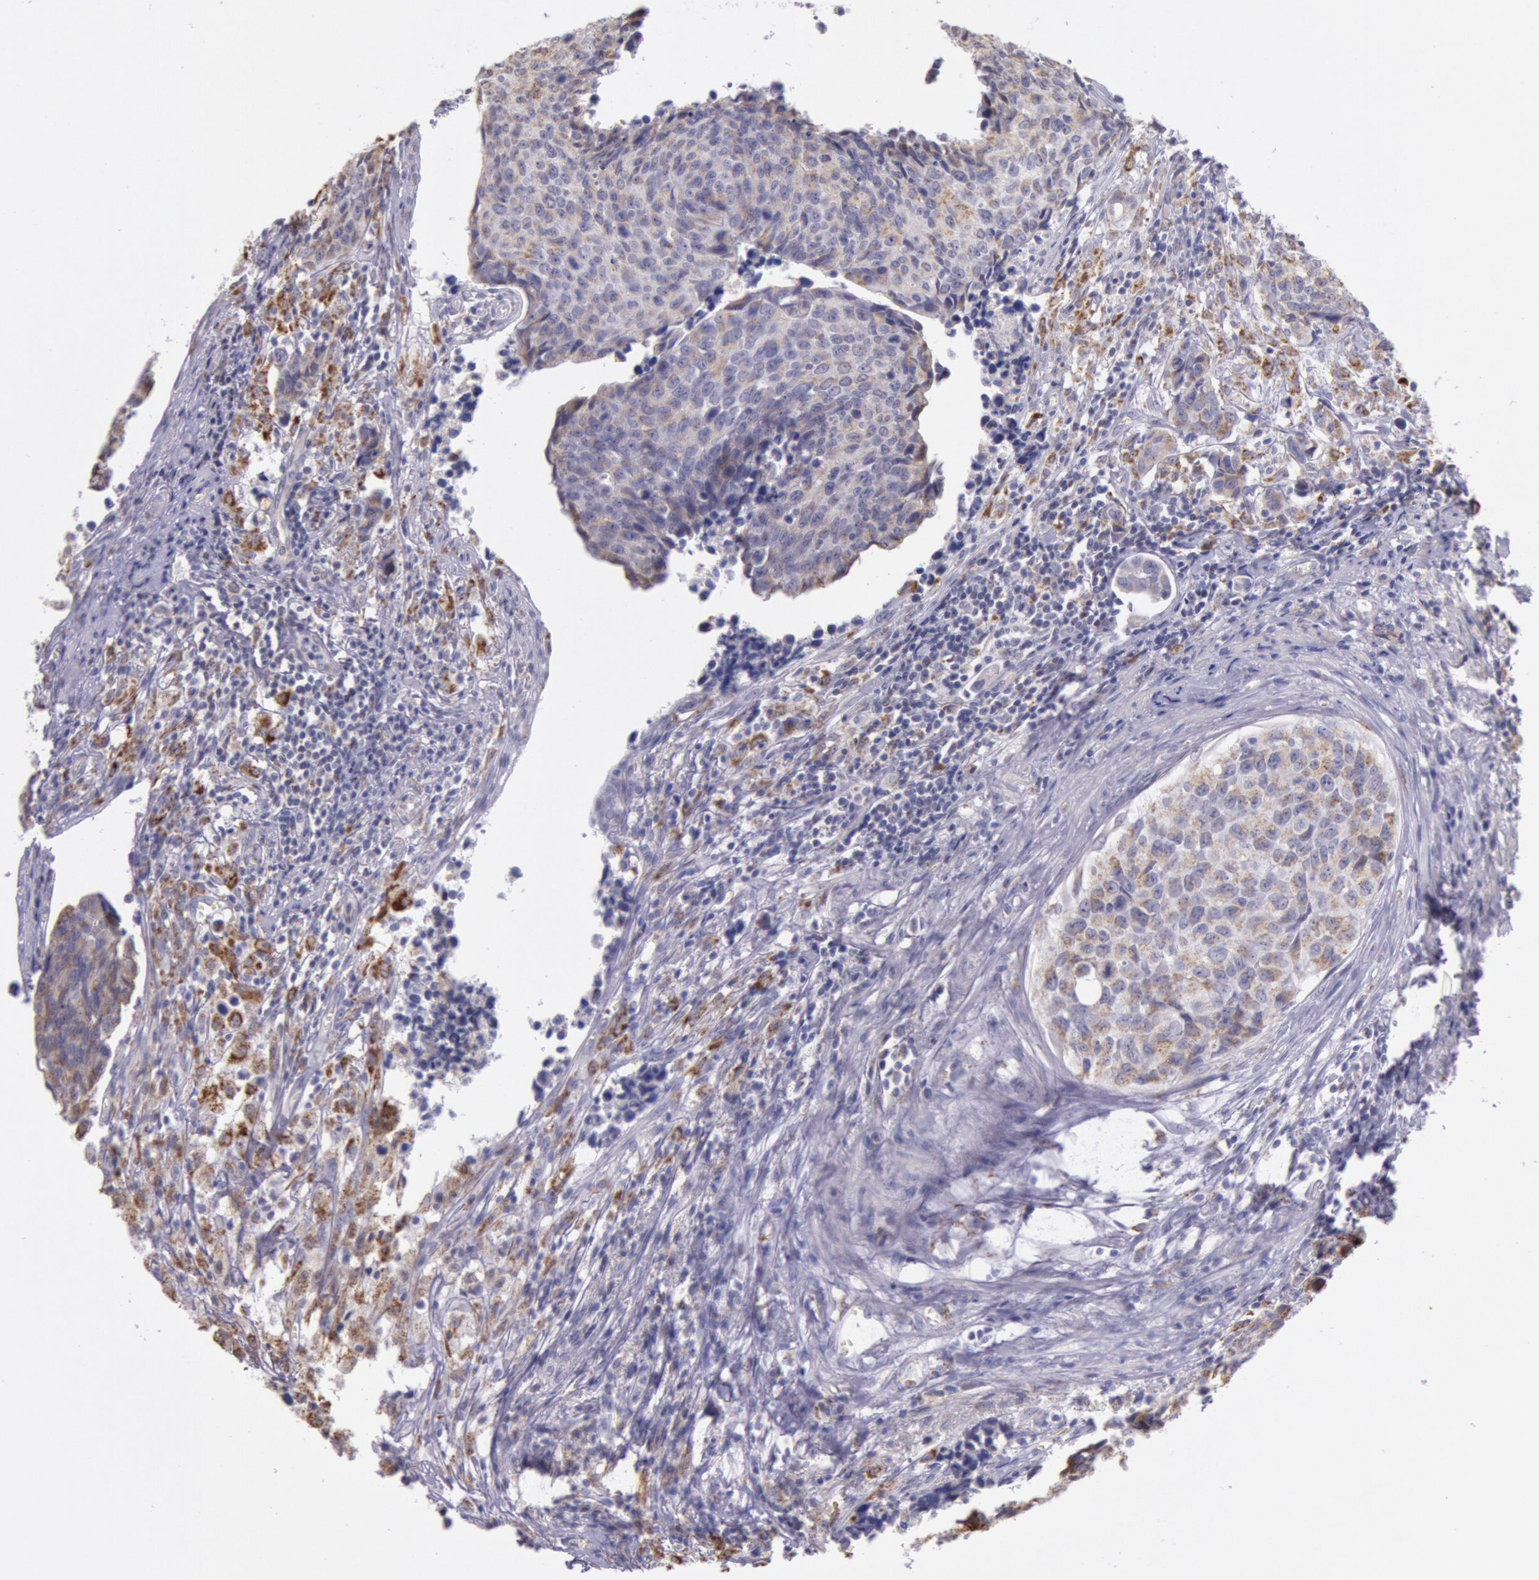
{"staining": {"intensity": "weak", "quantity": "25%-75%", "location": "cytoplasmic/membranous"}, "tissue": "urothelial cancer", "cell_type": "Tumor cells", "image_type": "cancer", "snomed": [{"axis": "morphology", "description": "Urothelial carcinoma, High grade"}, {"axis": "topography", "description": "Urinary bladder"}], "caption": "This is an image of immunohistochemistry staining of high-grade urothelial carcinoma, which shows weak expression in the cytoplasmic/membranous of tumor cells.", "gene": "FRMD6", "patient": {"sex": "male", "age": 81}}